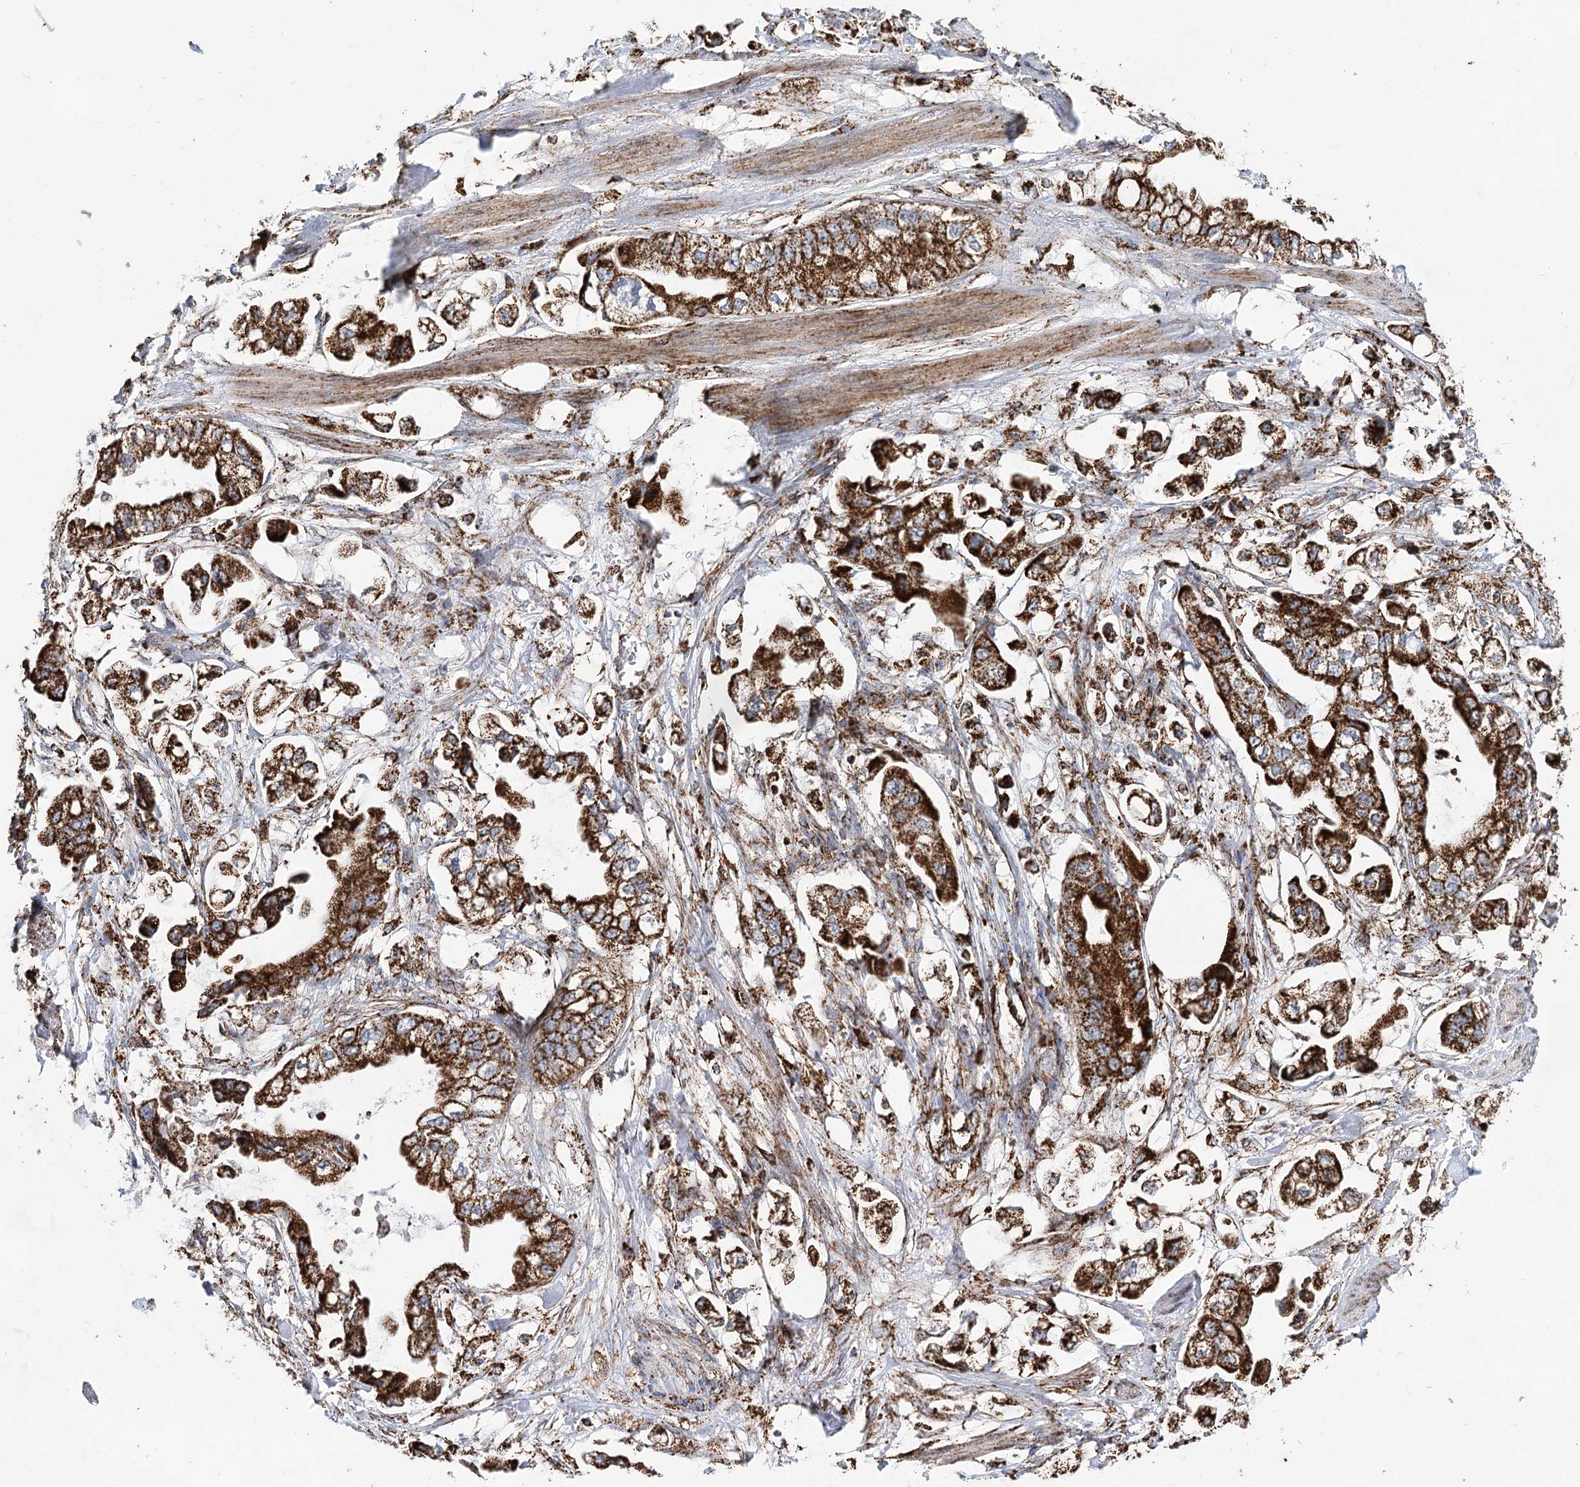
{"staining": {"intensity": "strong", "quantity": ">75%", "location": "cytoplasmic/membranous"}, "tissue": "stomach cancer", "cell_type": "Tumor cells", "image_type": "cancer", "snomed": [{"axis": "morphology", "description": "Adenocarcinoma, NOS"}, {"axis": "topography", "description": "Stomach"}], "caption": "High-power microscopy captured an IHC histopathology image of stomach cancer (adenocarcinoma), revealing strong cytoplasmic/membranous positivity in approximately >75% of tumor cells. (DAB IHC, brown staining for protein, blue staining for nuclei).", "gene": "NADK2", "patient": {"sex": "male", "age": 62}}